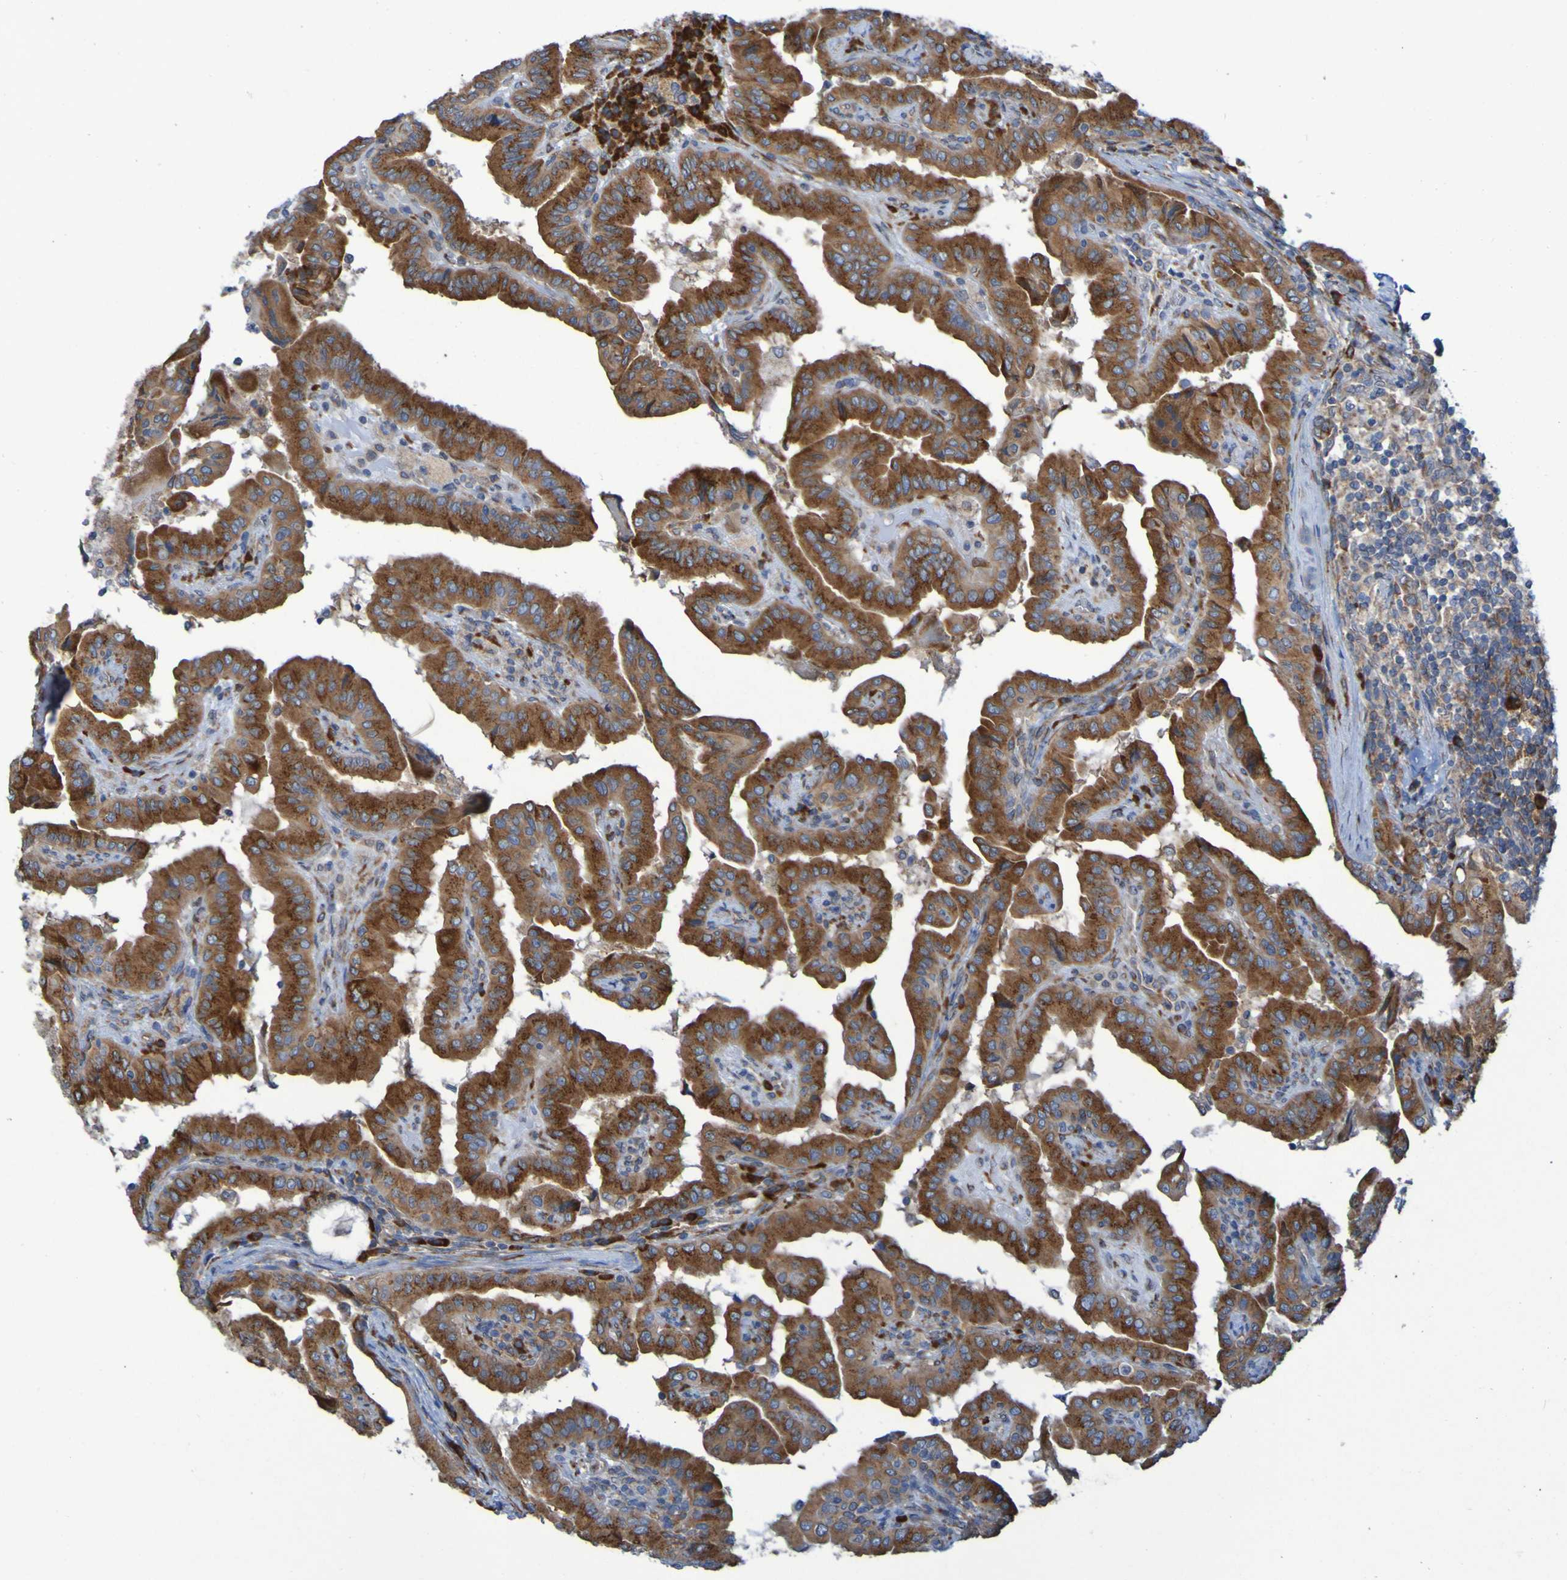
{"staining": {"intensity": "strong", "quantity": ">75%", "location": "cytoplasmic/membranous"}, "tissue": "thyroid cancer", "cell_type": "Tumor cells", "image_type": "cancer", "snomed": [{"axis": "morphology", "description": "Papillary adenocarcinoma, NOS"}, {"axis": "topography", "description": "Thyroid gland"}], "caption": "This is a histology image of IHC staining of thyroid cancer (papillary adenocarcinoma), which shows strong expression in the cytoplasmic/membranous of tumor cells.", "gene": "FKBP3", "patient": {"sex": "male", "age": 33}}